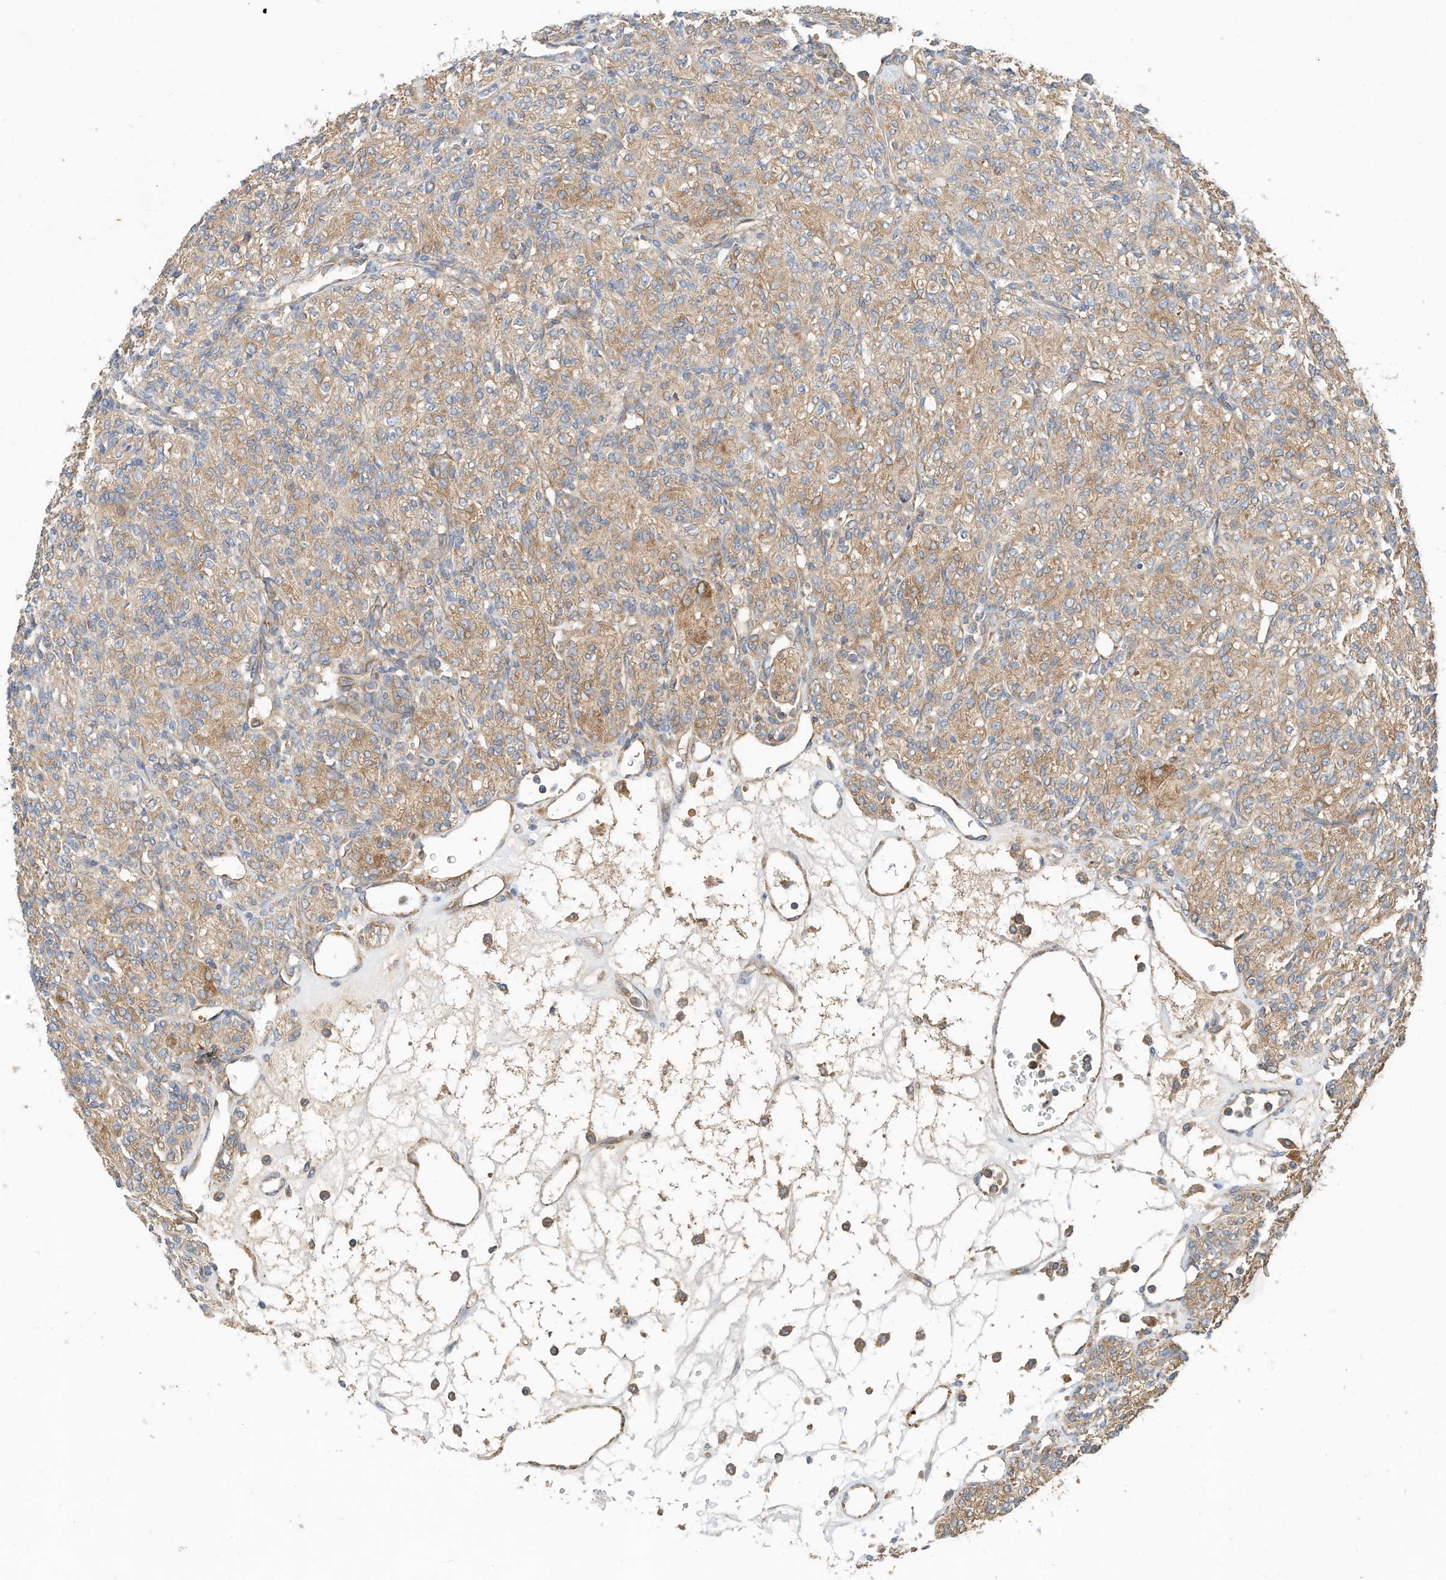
{"staining": {"intensity": "moderate", "quantity": ">75%", "location": "cytoplasmic/membranous"}, "tissue": "renal cancer", "cell_type": "Tumor cells", "image_type": "cancer", "snomed": [{"axis": "morphology", "description": "Adenocarcinoma, NOS"}, {"axis": "topography", "description": "Kidney"}], "caption": "Renal cancer stained with a protein marker exhibits moderate staining in tumor cells.", "gene": "CPAMD8", "patient": {"sex": "male", "age": 77}}